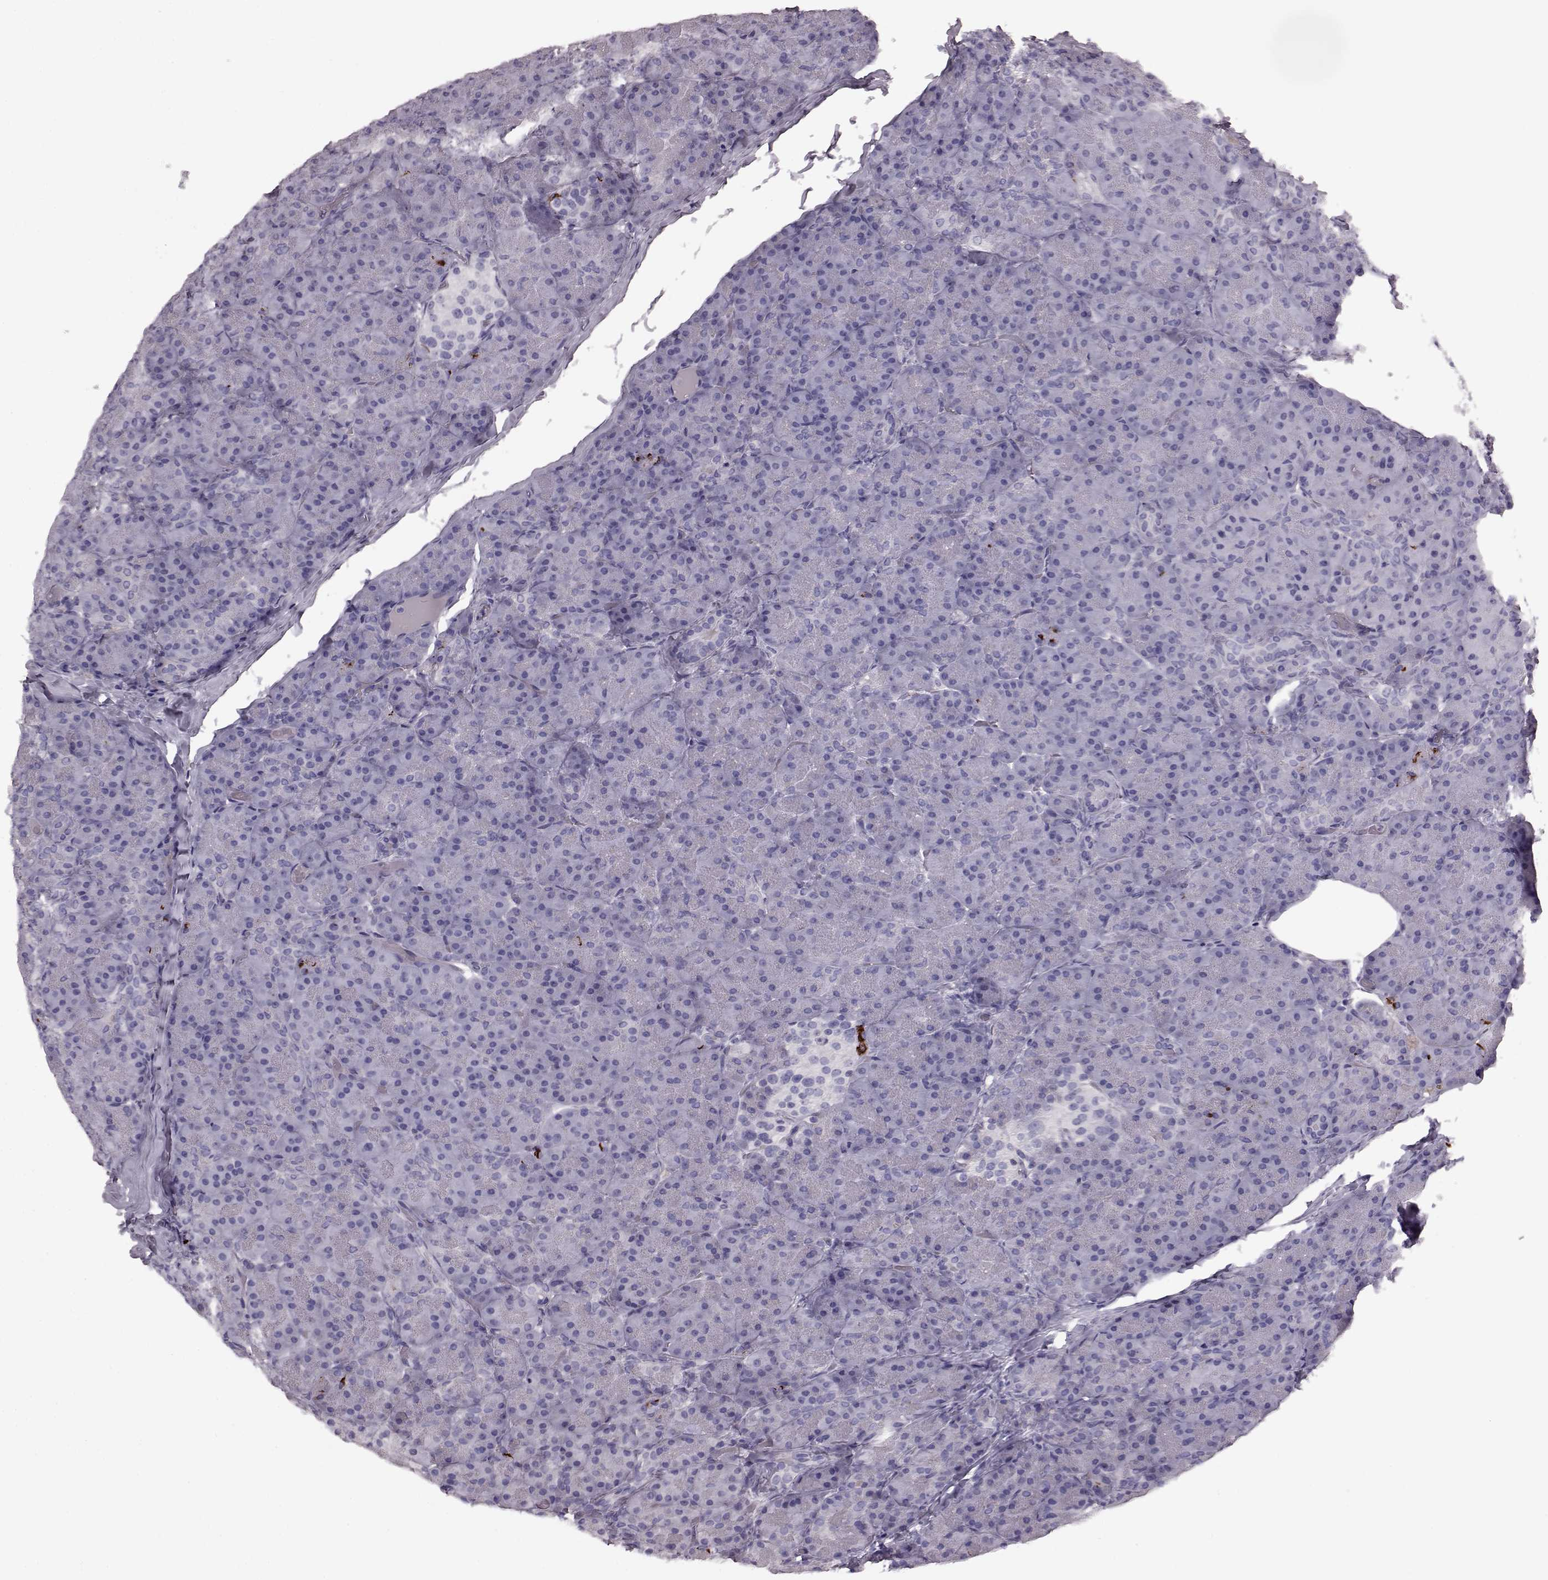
{"staining": {"intensity": "negative", "quantity": "none", "location": "none"}, "tissue": "pancreas", "cell_type": "Exocrine glandular cells", "image_type": "normal", "snomed": [{"axis": "morphology", "description": "Normal tissue, NOS"}, {"axis": "topography", "description": "Pancreas"}], "caption": "A high-resolution histopathology image shows immunohistochemistry (IHC) staining of normal pancreas, which exhibits no significant positivity in exocrine glandular cells.", "gene": "CRYBA2", "patient": {"sex": "male", "age": 57}}